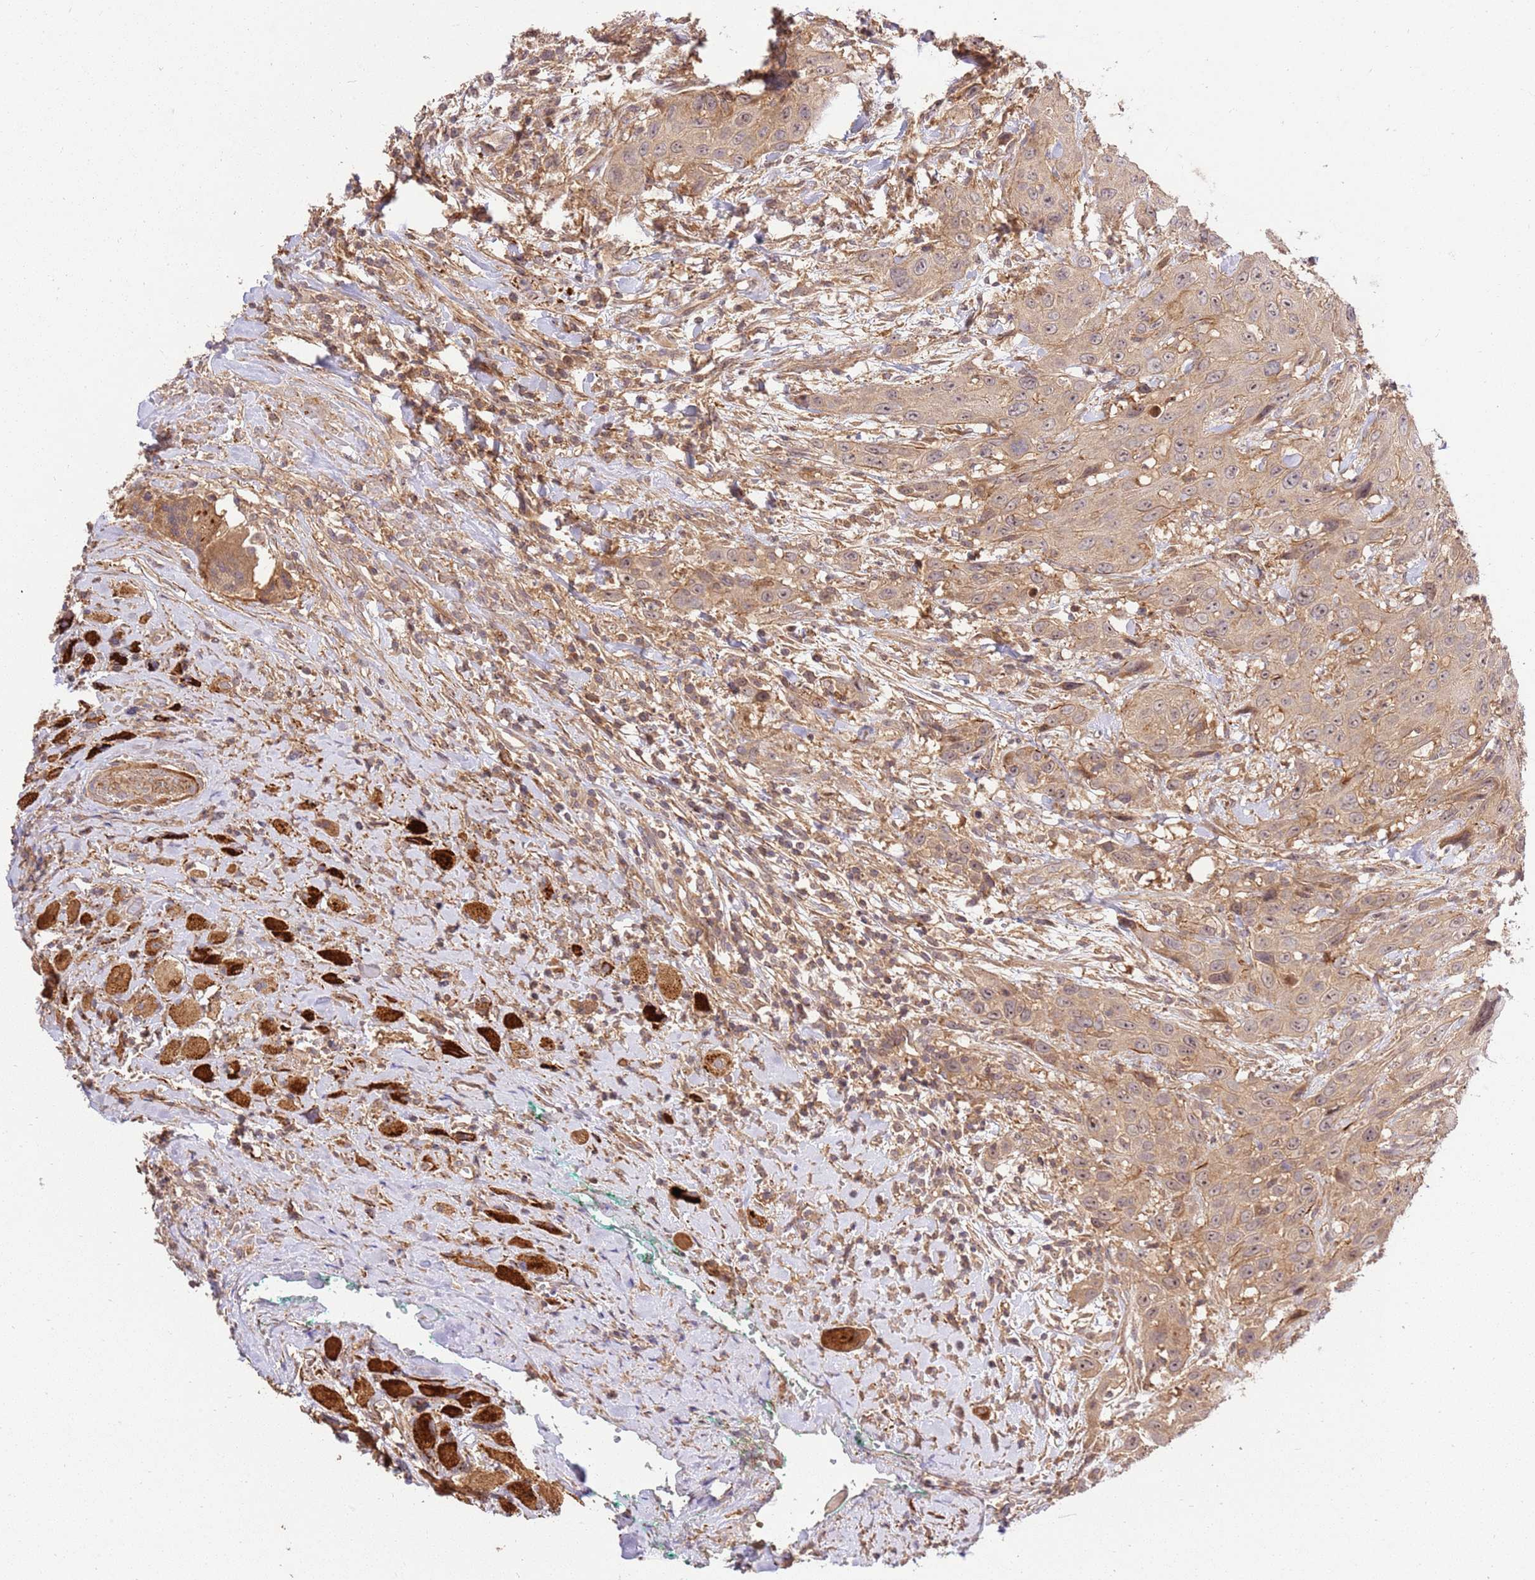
{"staining": {"intensity": "weak", "quantity": "25%-75%", "location": "cytoplasmic/membranous"}, "tissue": "head and neck cancer", "cell_type": "Tumor cells", "image_type": "cancer", "snomed": [{"axis": "morphology", "description": "Squamous cell carcinoma, NOS"}, {"axis": "topography", "description": "Head-Neck"}], "caption": "The photomicrograph demonstrates a brown stain indicating the presence of a protein in the cytoplasmic/membranous of tumor cells in head and neck squamous cell carcinoma.", "gene": "GAREM1", "patient": {"sex": "male", "age": 81}}